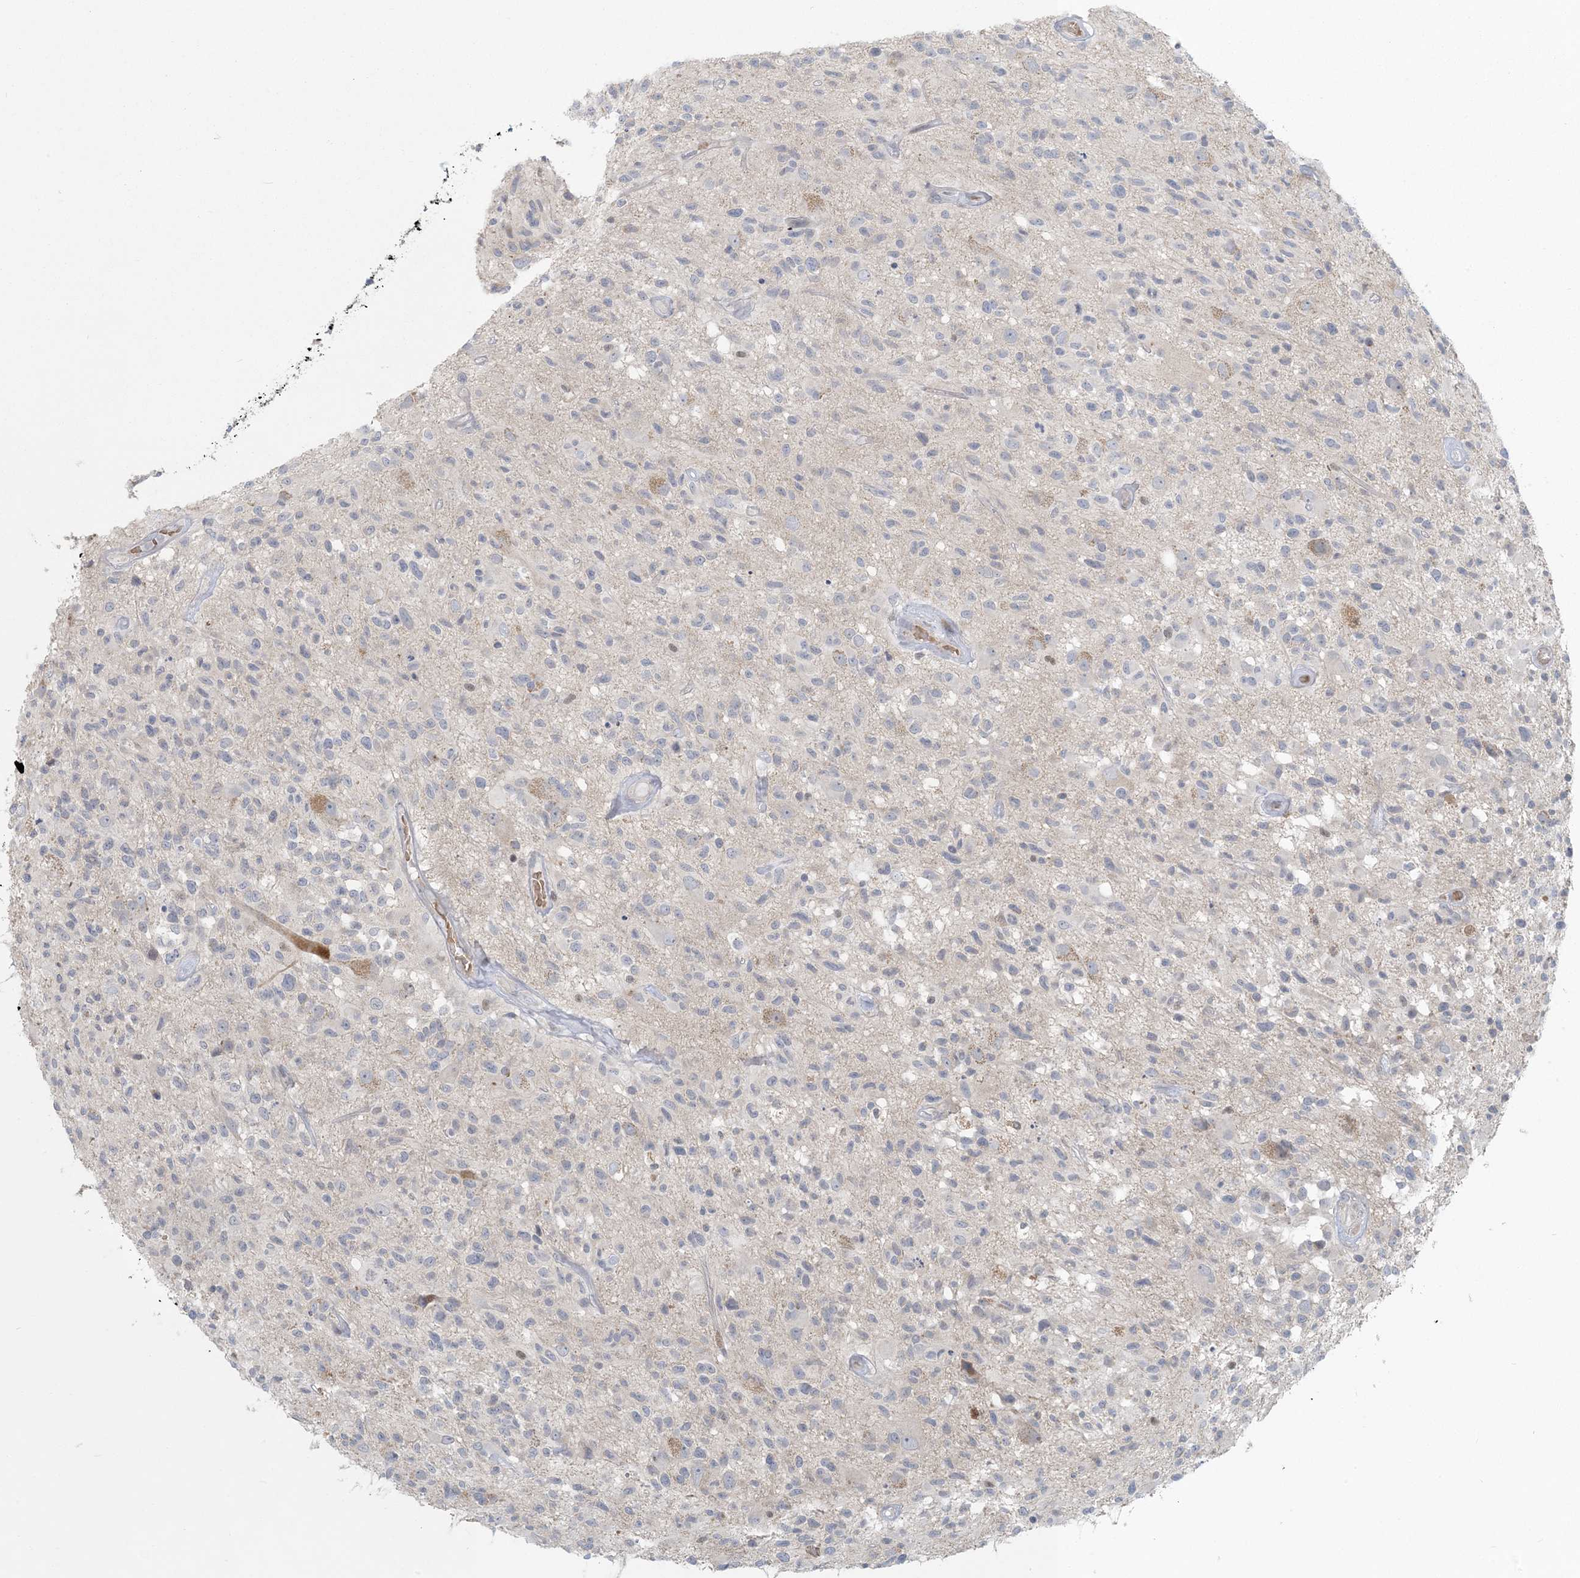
{"staining": {"intensity": "negative", "quantity": "none", "location": "none"}, "tissue": "glioma", "cell_type": "Tumor cells", "image_type": "cancer", "snomed": [{"axis": "morphology", "description": "Glioma, malignant, High grade"}, {"axis": "morphology", "description": "Glioblastoma, NOS"}, {"axis": "topography", "description": "Brain"}], "caption": "Human malignant glioma (high-grade) stained for a protein using immunohistochemistry displays no staining in tumor cells.", "gene": "CTDNEP1", "patient": {"sex": "male", "age": 60}}